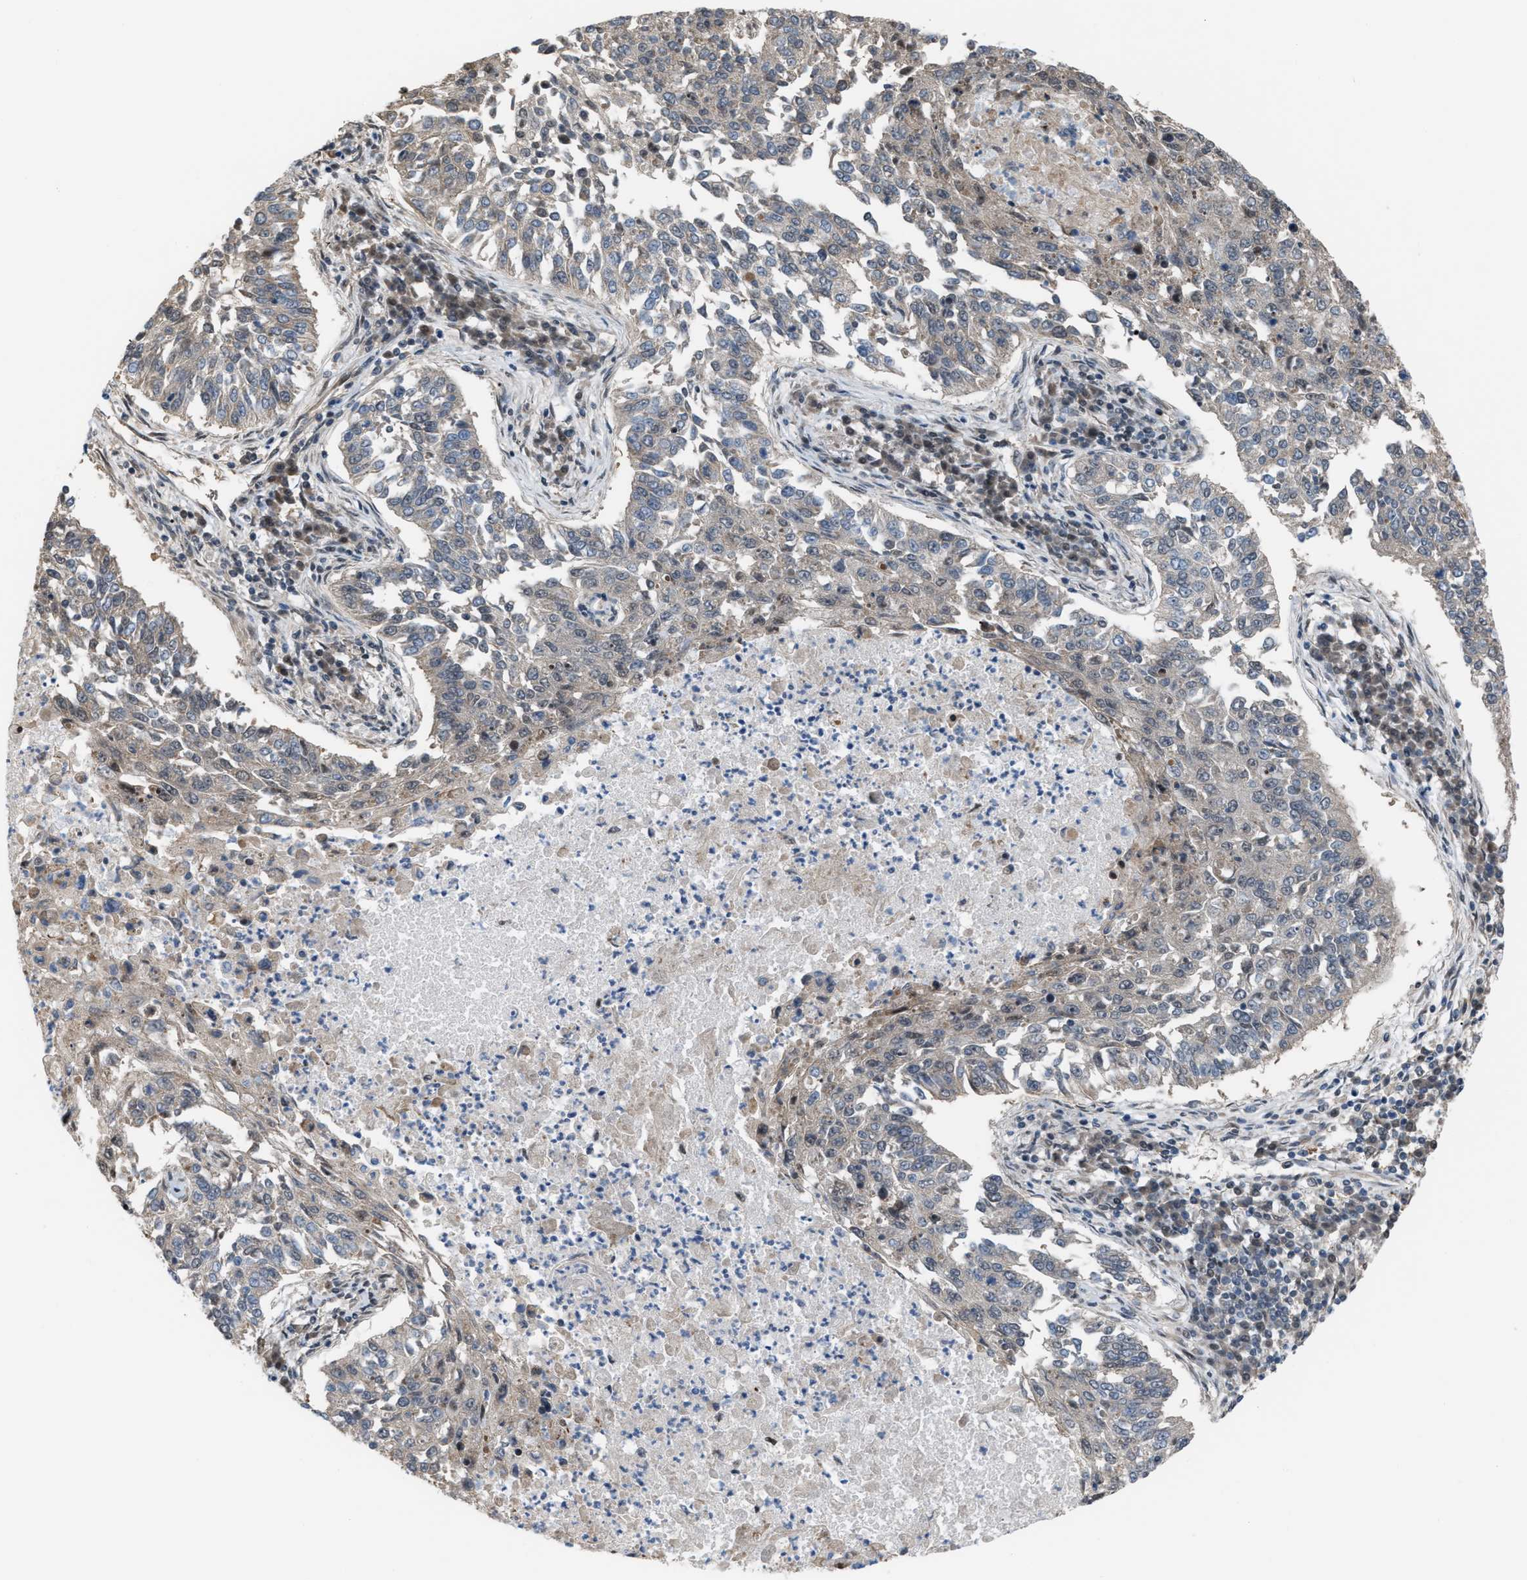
{"staining": {"intensity": "negative", "quantity": "none", "location": "none"}, "tissue": "lung cancer", "cell_type": "Tumor cells", "image_type": "cancer", "snomed": [{"axis": "morphology", "description": "Normal tissue, NOS"}, {"axis": "morphology", "description": "Squamous cell carcinoma, NOS"}, {"axis": "topography", "description": "Cartilage tissue"}, {"axis": "topography", "description": "Bronchus"}, {"axis": "topography", "description": "Lung"}], "caption": "DAB immunohistochemical staining of lung squamous cell carcinoma shows no significant staining in tumor cells. (Brightfield microscopy of DAB immunohistochemistry at high magnification).", "gene": "RFFL", "patient": {"sex": "female", "age": 49}}